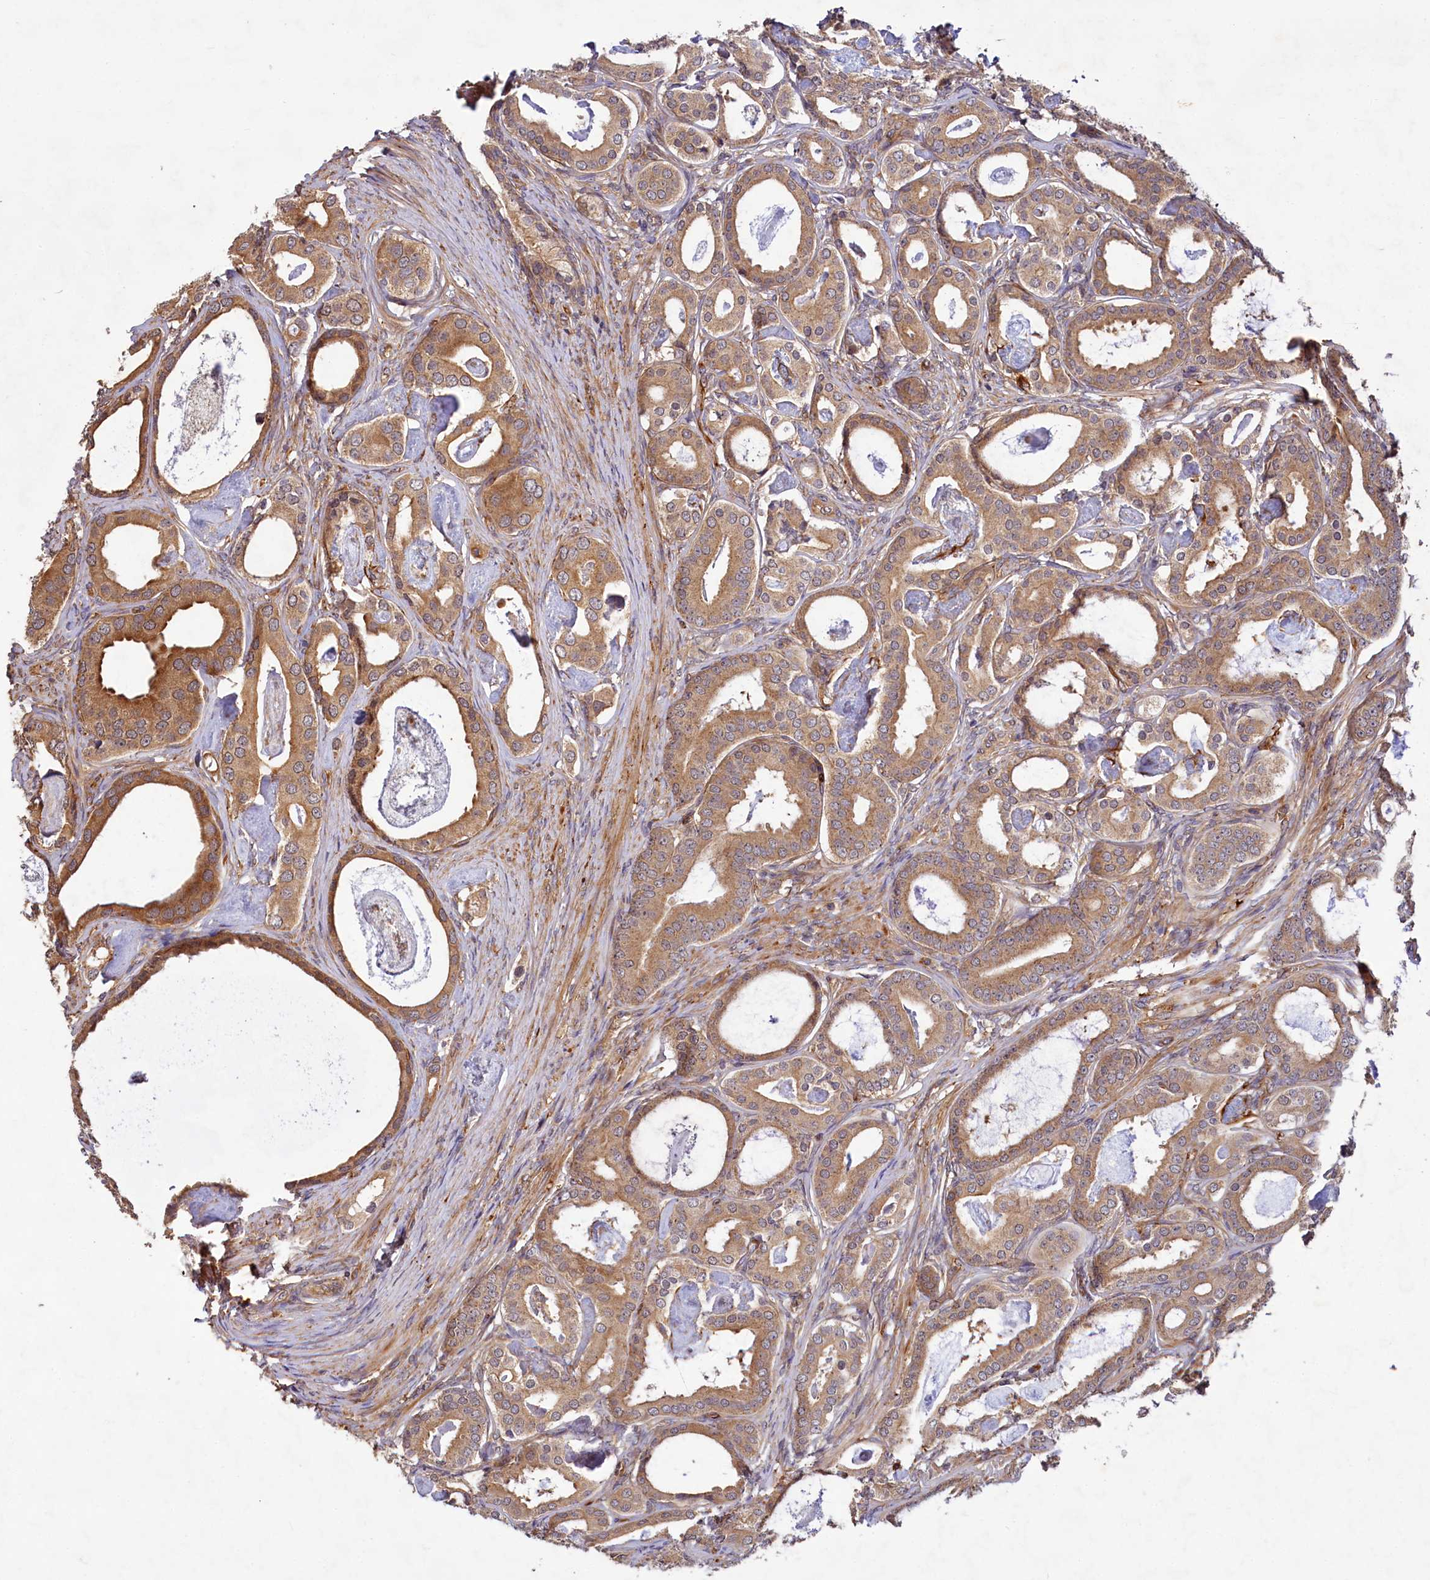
{"staining": {"intensity": "moderate", "quantity": ">75%", "location": "cytoplasmic/membranous"}, "tissue": "prostate cancer", "cell_type": "Tumor cells", "image_type": "cancer", "snomed": [{"axis": "morphology", "description": "Adenocarcinoma, Low grade"}, {"axis": "topography", "description": "Prostate"}], "caption": "Adenocarcinoma (low-grade) (prostate) tissue exhibits moderate cytoplasmic/membranous expression in about >75% of tumor cells", "gene": "PKN2", "patient": {"sex": "male", "age": 71}}